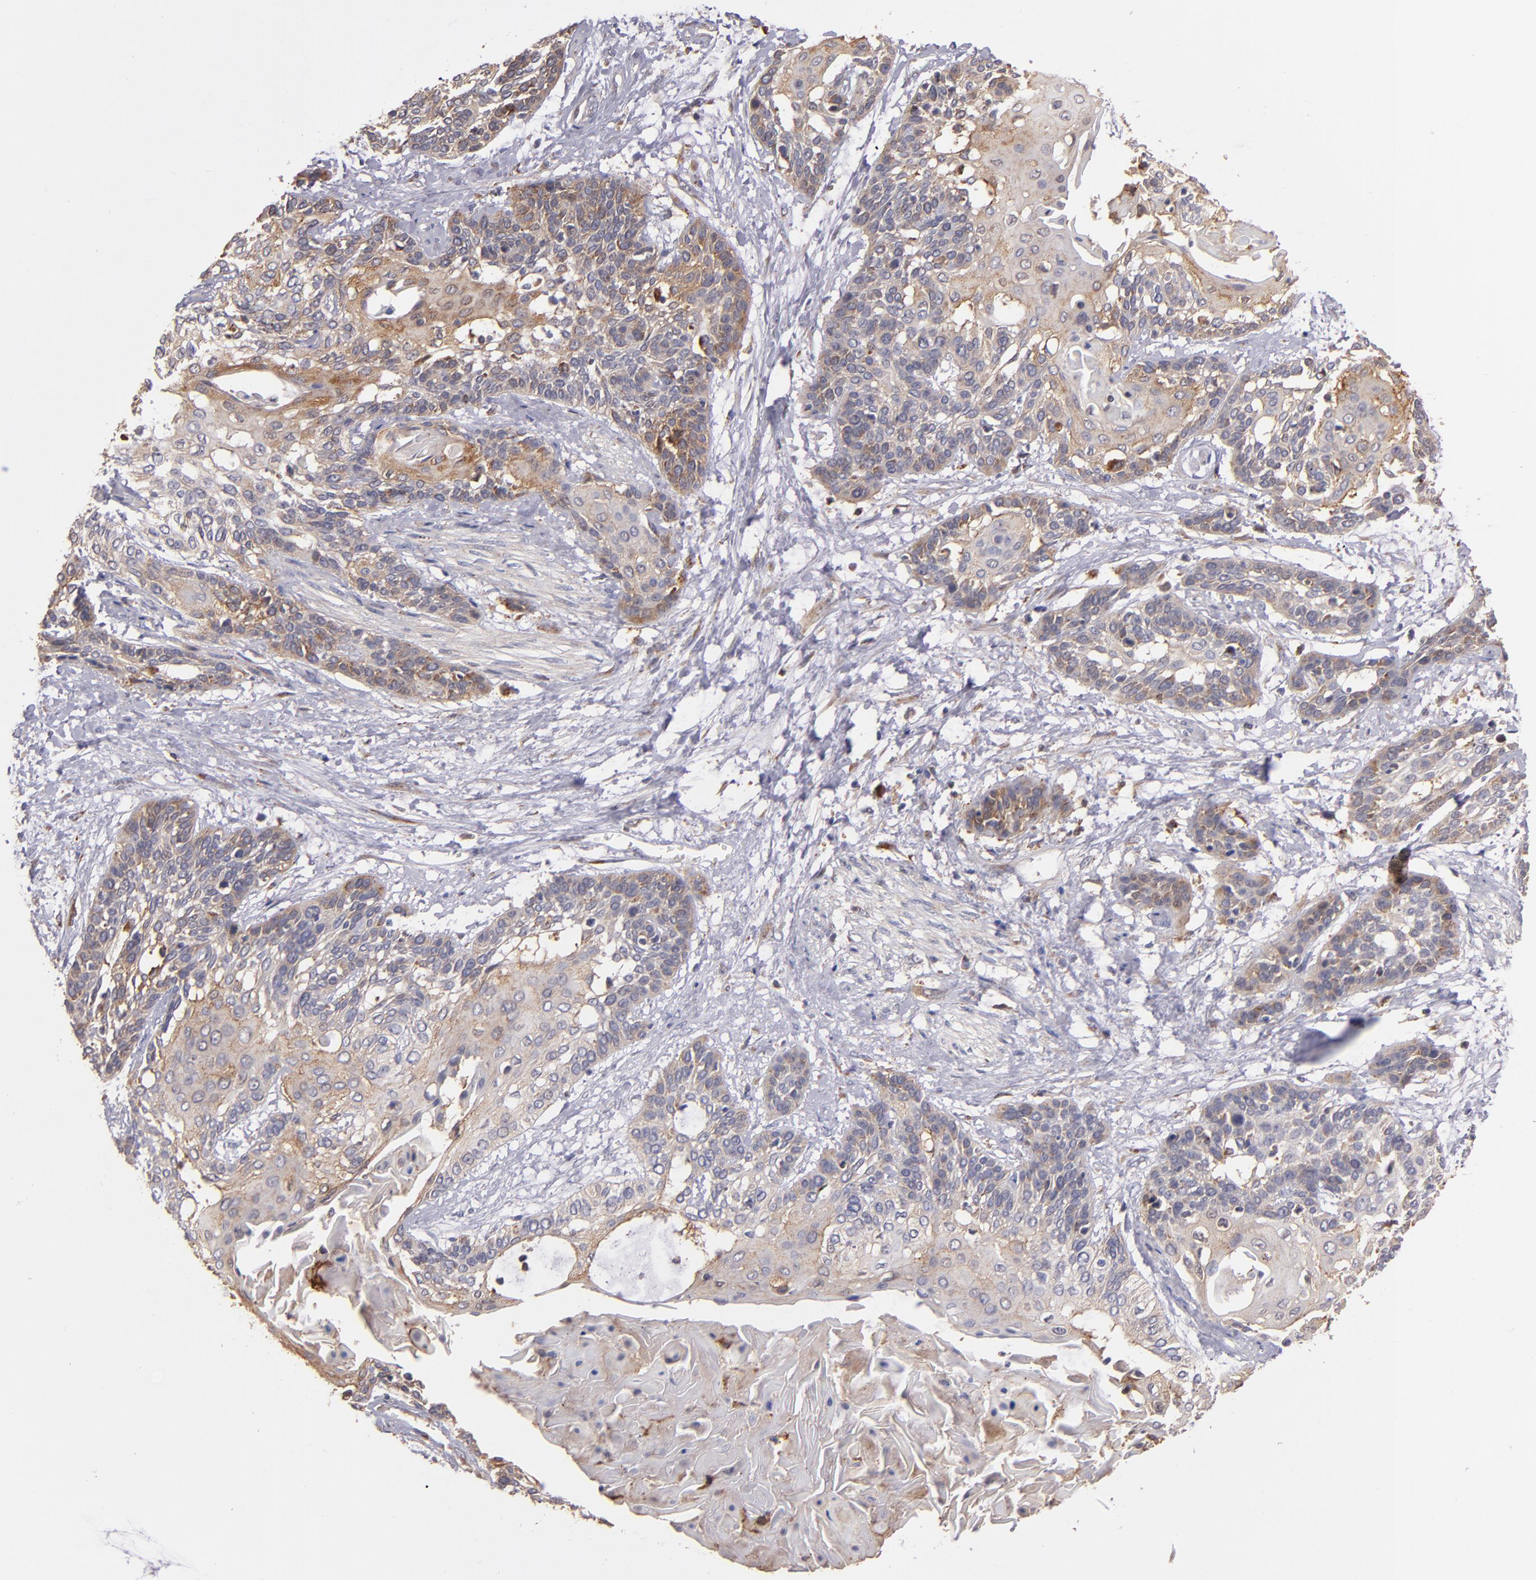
{"staining": {"intensity": "weak", "quantity": ">75%", "location": "cytoplasmic/membranous"}, "tissue": "cervical cancer", "cell_type": "Tumor cells", "image_type": "cancer", "snomed": [{"axis": "morphology", "description": "Squamous cell carcinoma, NOS"}, {"axis": "topography", "description": "Cervix"}], "caption": "Protein staining of cervical cancer tissue shows weak cytoplasmic/membranous expression in approximately >75% of tumor cells.", "gene": "IFIH1", "patient": {"sex": "female", "age": 57}}